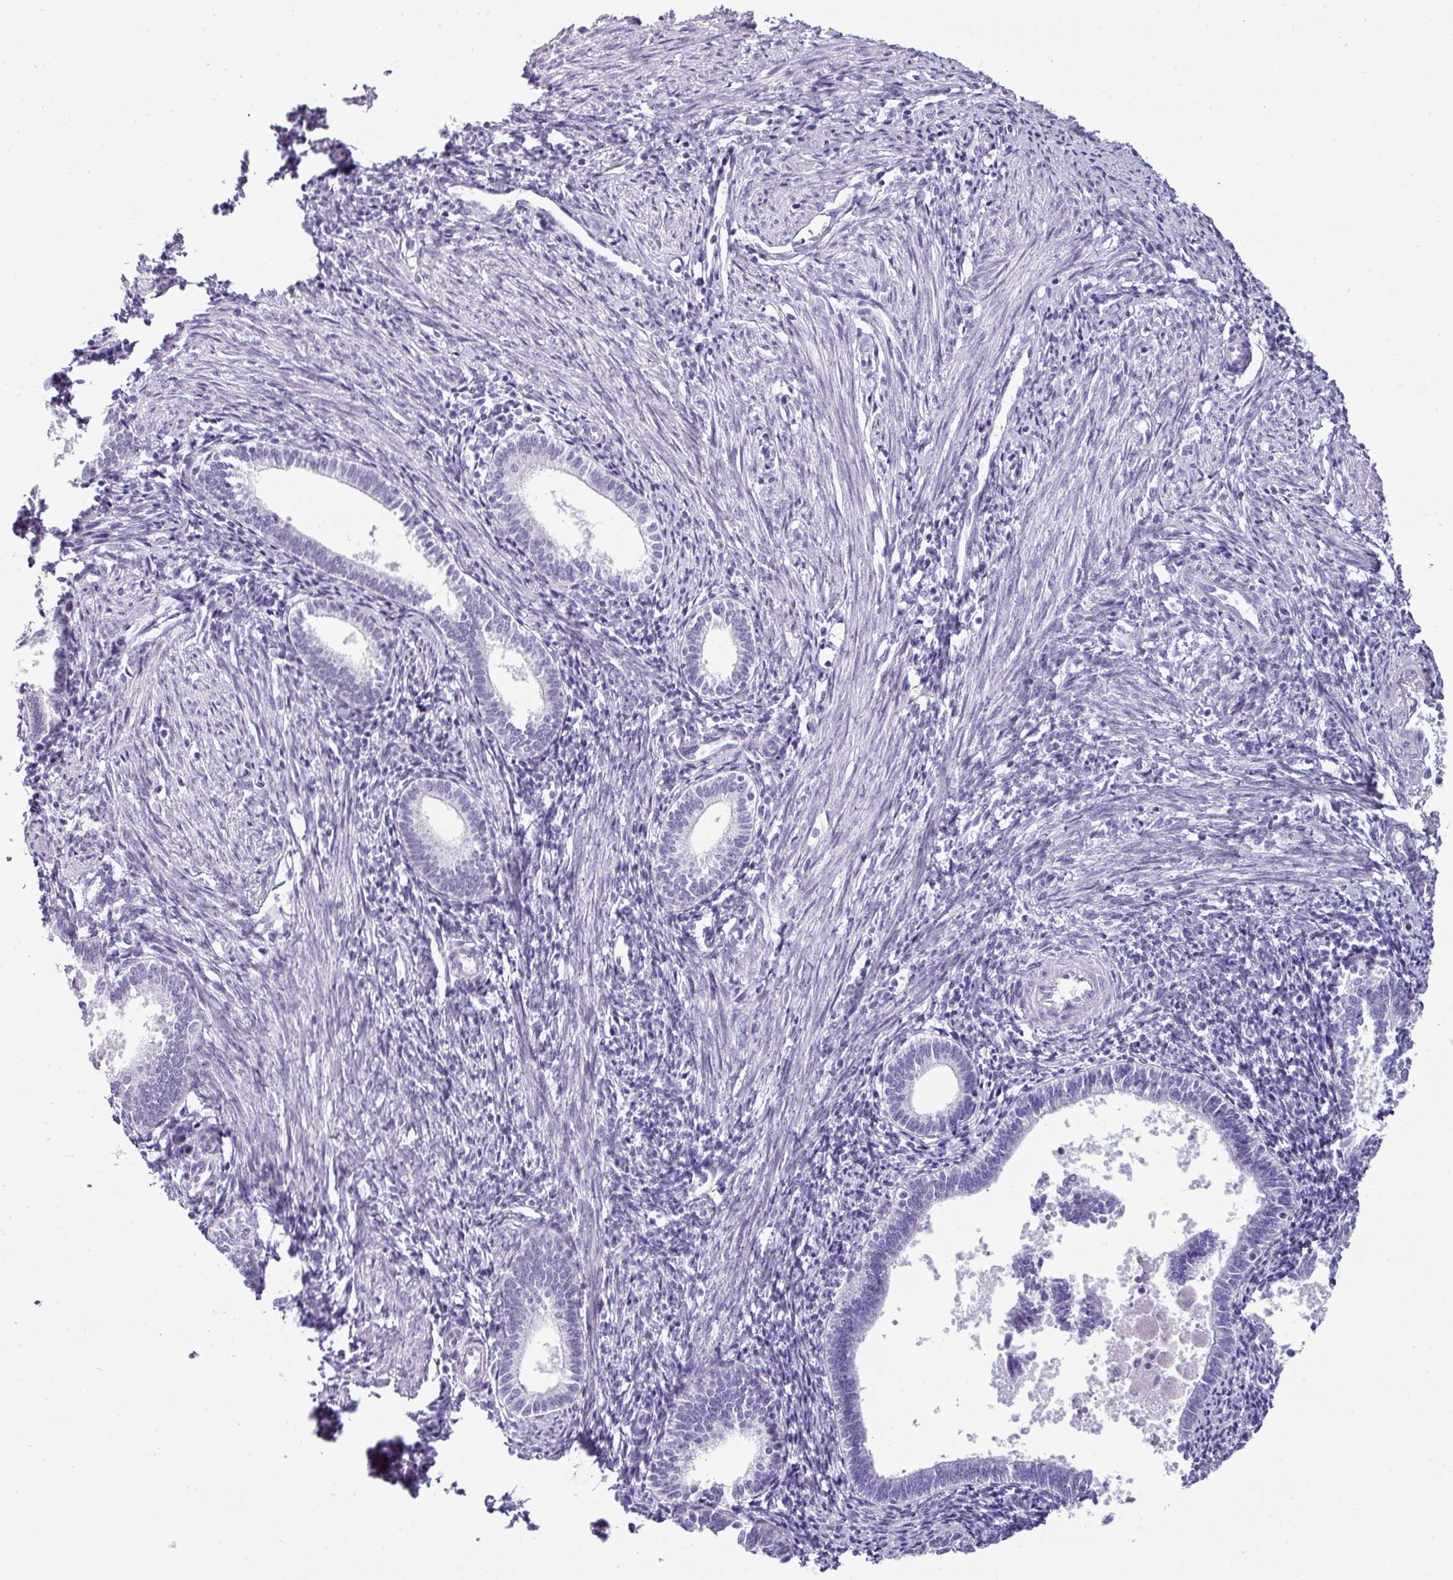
{"staining": {"intensity": "negative", "quantity": "none", "location": "none"}, "tissue": "endometrium", "cell_type": "Cells in endometrial stroma", "image_type": "normal", "snomed": [{"axis": "morphology", "description": "Normal tissue, NOS"}, {"axis": "topography", "description": "Endometrium"}], "caption": "The micrograph shows no staining of cells in endometrial stroma in benign endometrium. (DAB IHC with hematoxylin counter stain).", "gene": "VCX2", "patient": {"sex": "female", "age": 41}}